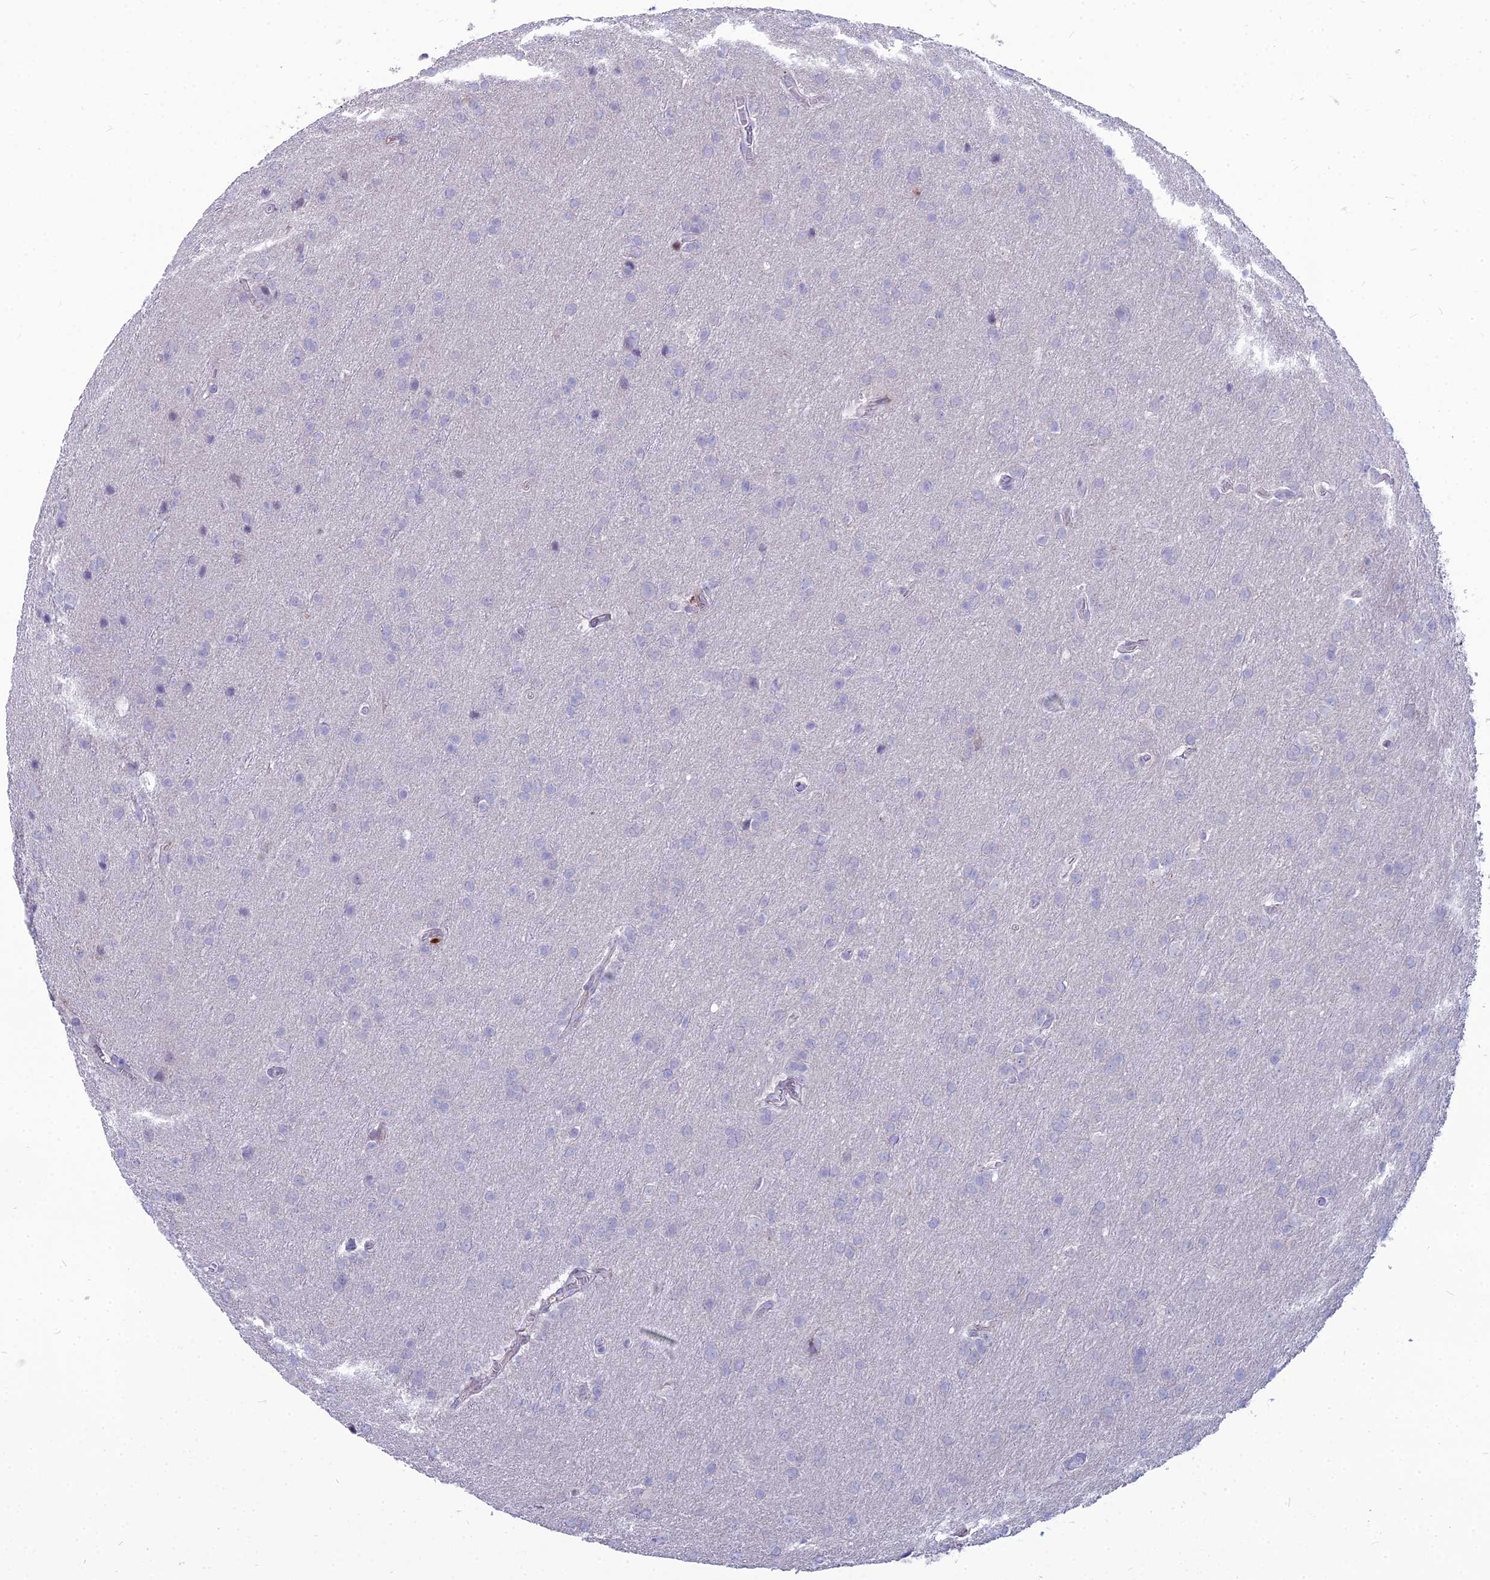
{"staining": {"intensity": "negative", "quantity": "none", "location": "none"}, "tissue": "glioma", "cell_type": "Tumor cells", "image_type": "cancer", "snomed": [{"axis": "morphology", "description": "Glioma, malignant, Low grade"}, {"axis": "topography", "description": "Brain"}], "caption": "A high-resolution image shows immunohistochemistry (IHC) staining of malignant glioma (low-grade), which exhibits no significant positivity in tumor cells.", "gene": "NUSAP1", "patient": {"sex": "female", "age": 32}}